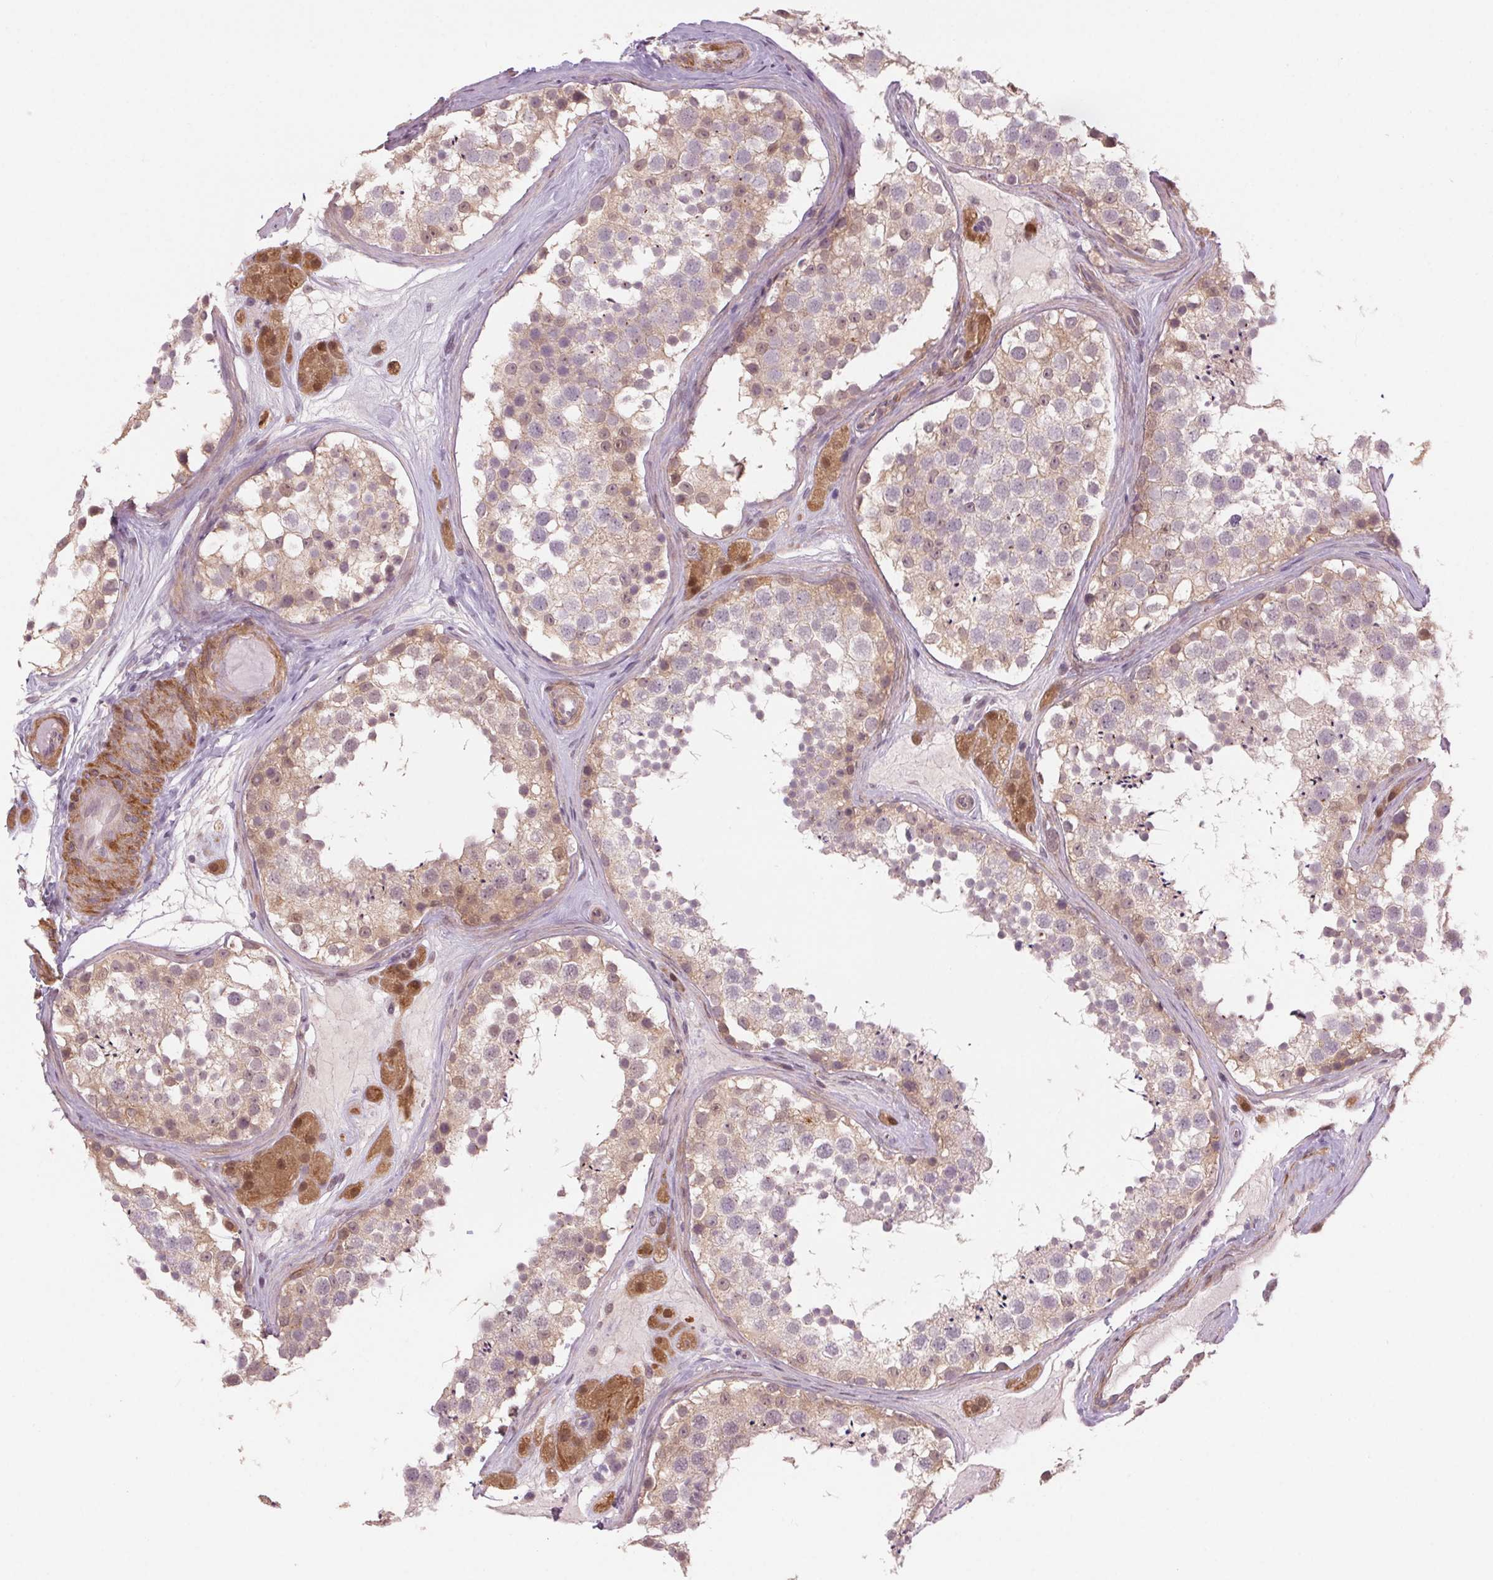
{"staining": {"intensity": "moderate", "quantity": "<25%", "location": "cytoplasmic/membranous"}, "tissue": "testis", "cell_type": "Cells in seminiferous ducts", "image_type": "normal", "snomed": [{"axis": "morphology", "description": "Normal tissue, NOS"}, {"axis": "topography", "description": "Testis"}], "caption": "About <25% of cells in seminiferous ducts in unremarkable testis demonstrate moderate cytoplasmic/membranous protein expression as visualized by brown immunohistochemical staining.", "gene": "HHLA2", "patient": {"sex": "male", "age": 41}}